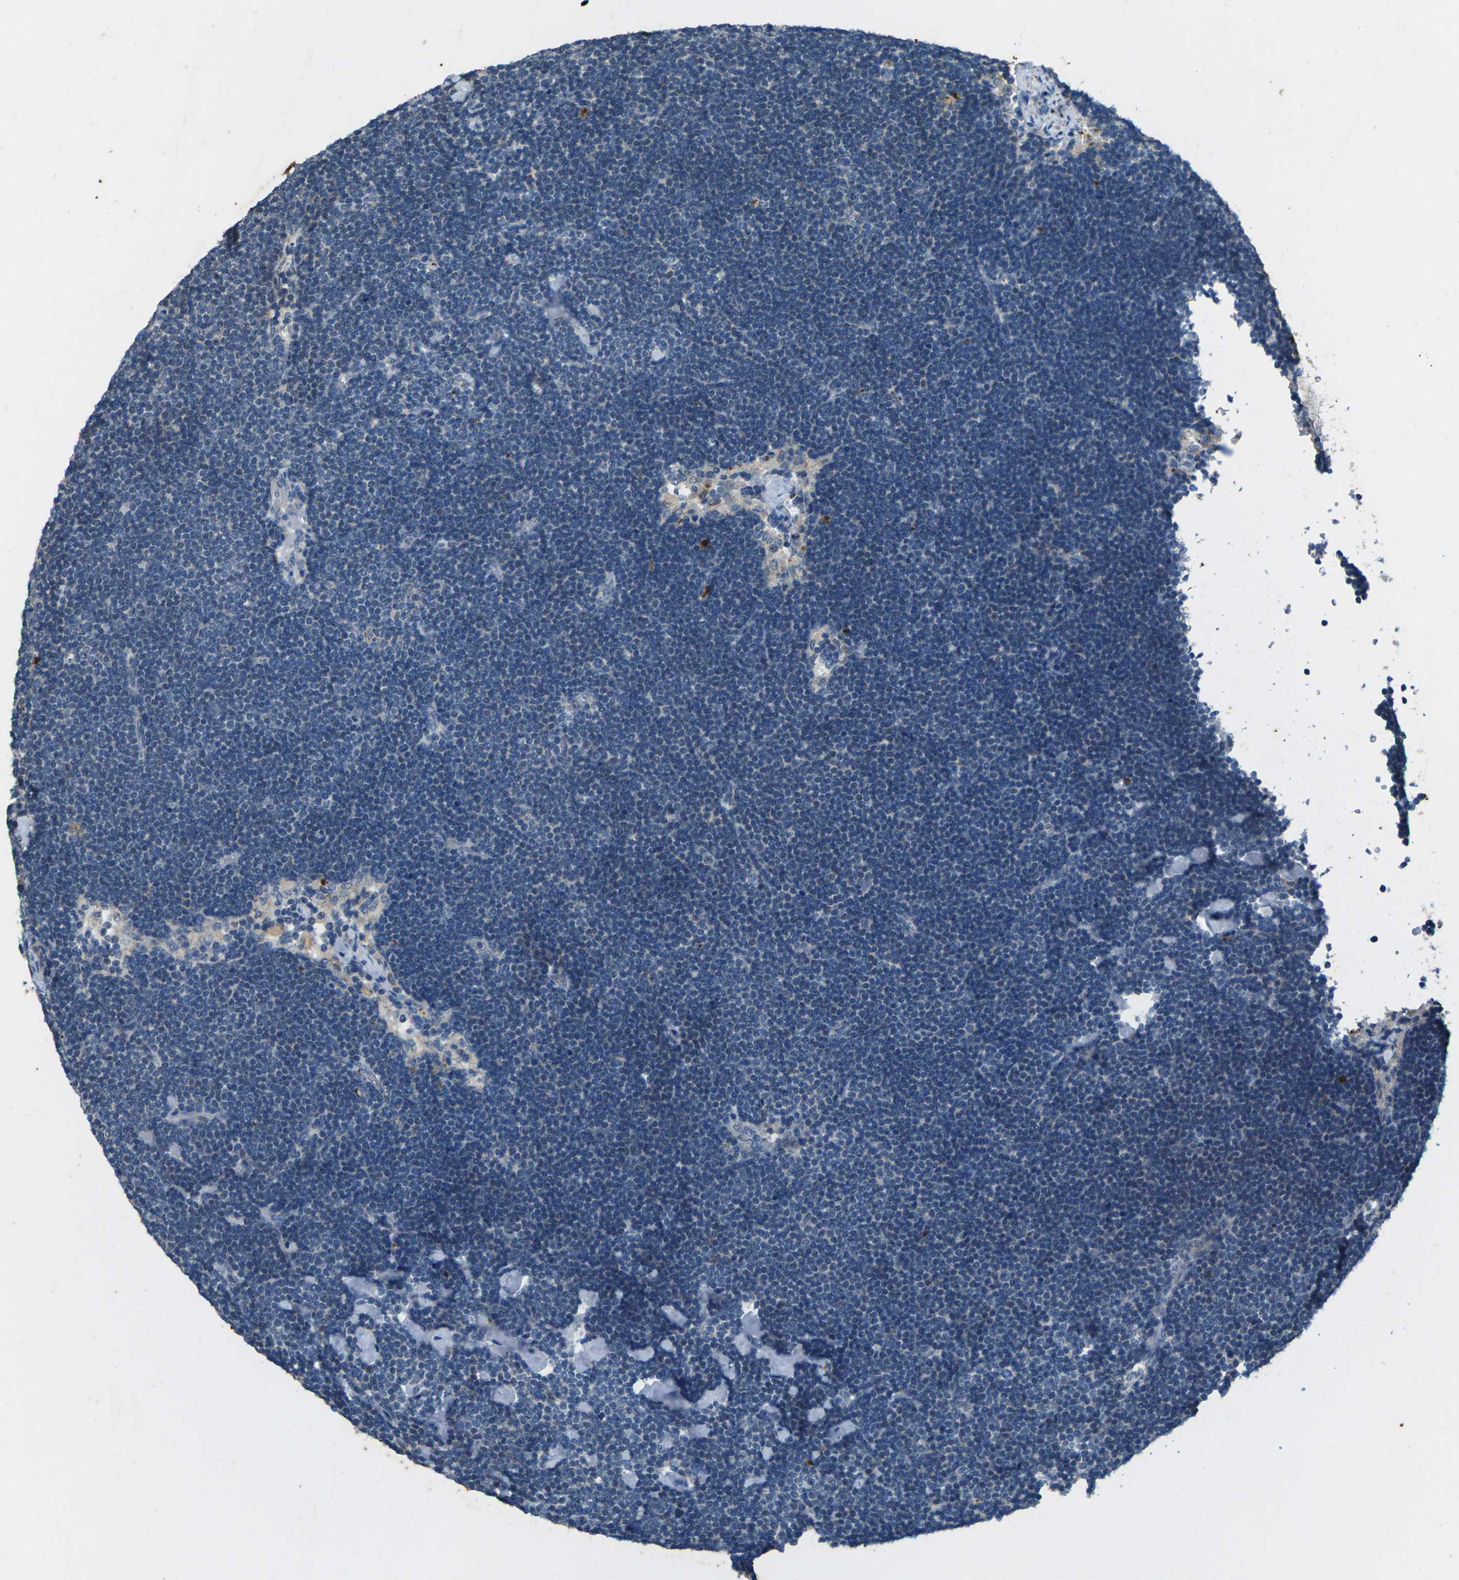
{"staining": {"intensity": "negative", "quantity": "none", "location": "none"}, "tissue": "lymph node", "cell_type": "Germinal center cells", "image_type": "normal", "snomed": [{"axis": "morphology", "description": "Normal tissue, NOS"}, {"axis": "topography", "description": "Lymph node"}], "caption": "A high-resolution photomicrograph shows immunohistochemistry staining of normal lymph node, which demonstrates no significant staining in germinal center cells. (DAB IHC, high magnification).", "gene": "SIGLEC14", "patient": {"sex": "male", "age": 63}}